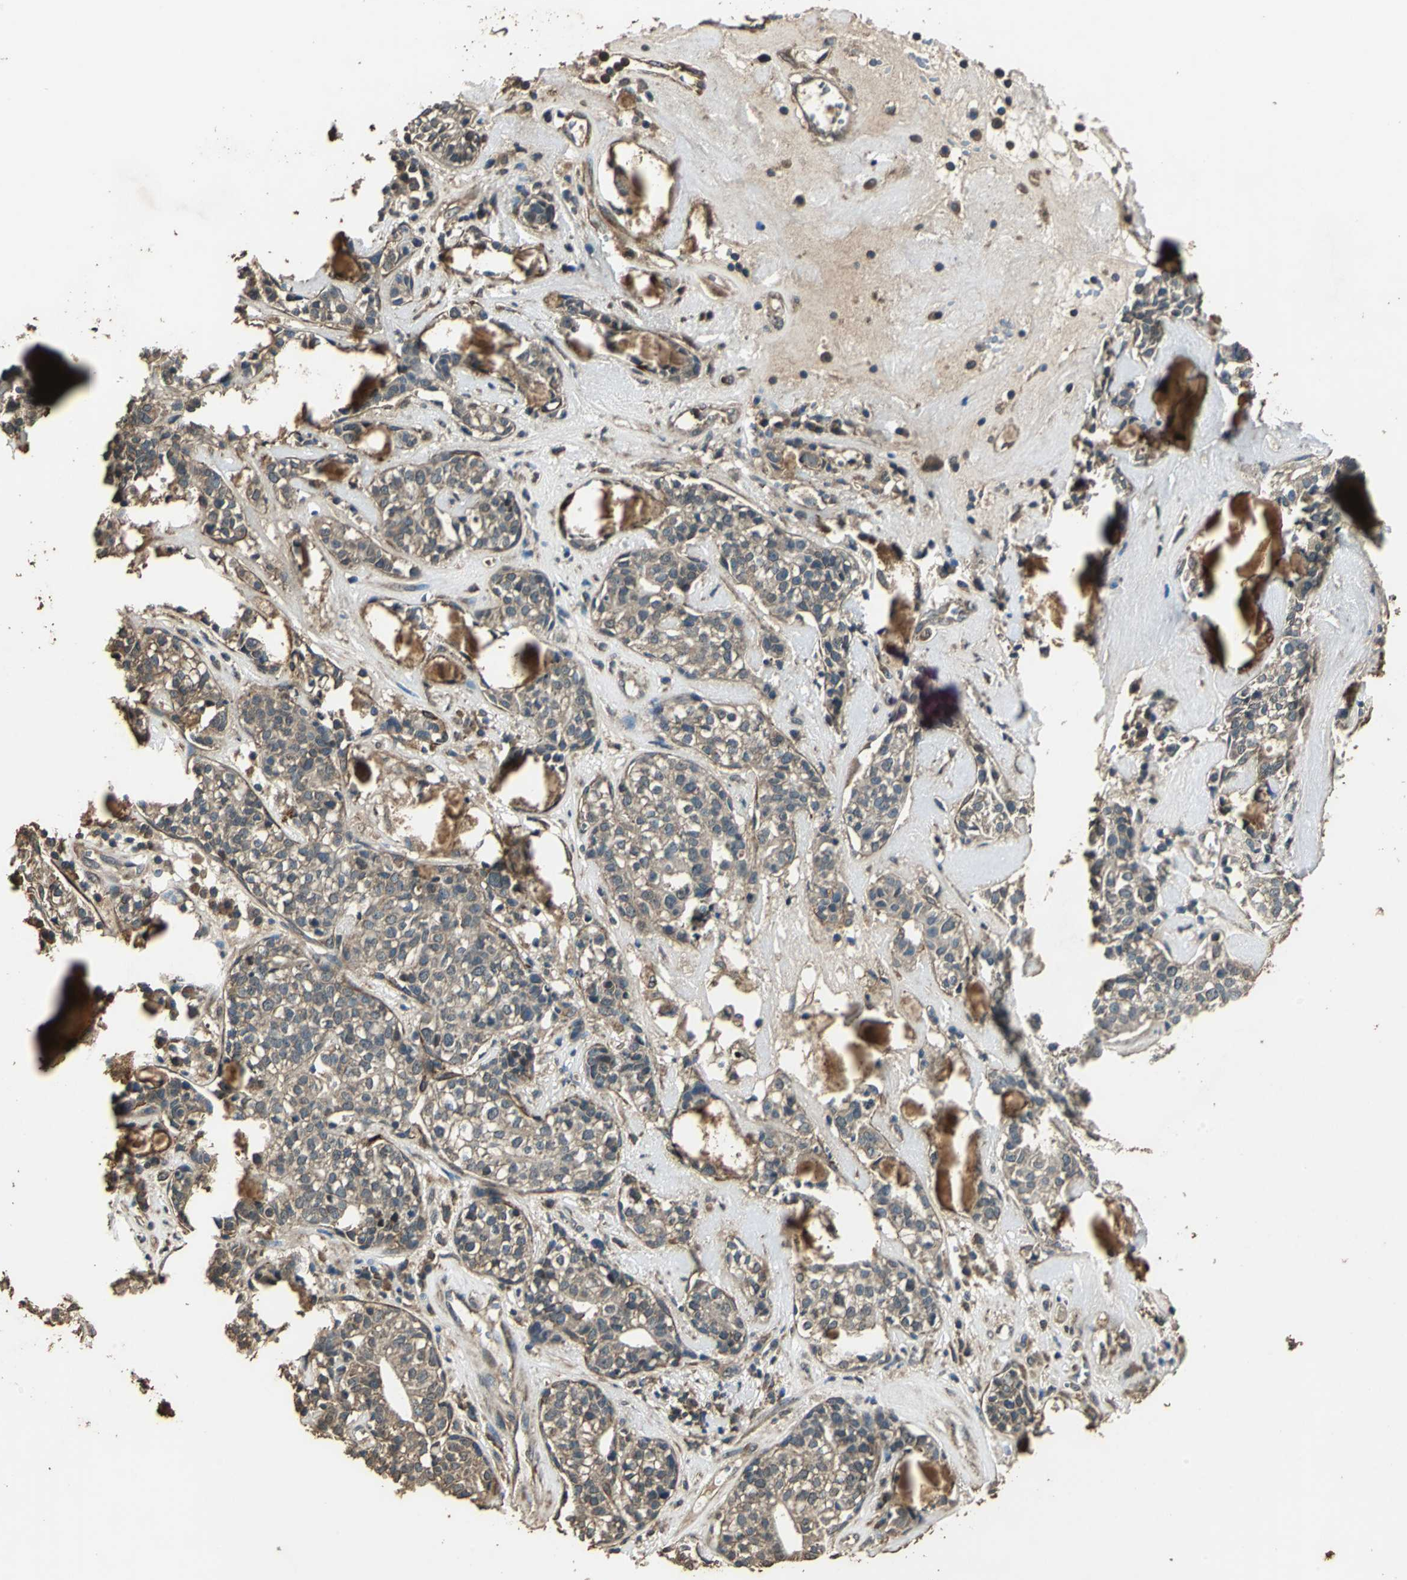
{"staining": {"intensity": "moderate", "quantity": ">75%", "location": "cytoplasmic/membranous"}, "tissue": "head and neck cancer", "cell_type": "Tumor cells", "image_type": "cancer", "snomed": [{"axis": "morphology", "description": "Adenocarcinoma, NOS"}, {"axis": "topography", "description": "Salivary gland"}, {"axis": "topography", "description": "Head-Neck"}], "caption": "Brown immunohistochemical staining in human head and neck adenocarcinoma demonstrates moderate cytoplasmic/membranous expression in approximately >75% of tumor cells.", "gene": "TMPRSS4", "patient": {"sex": "female", "age": 65}}